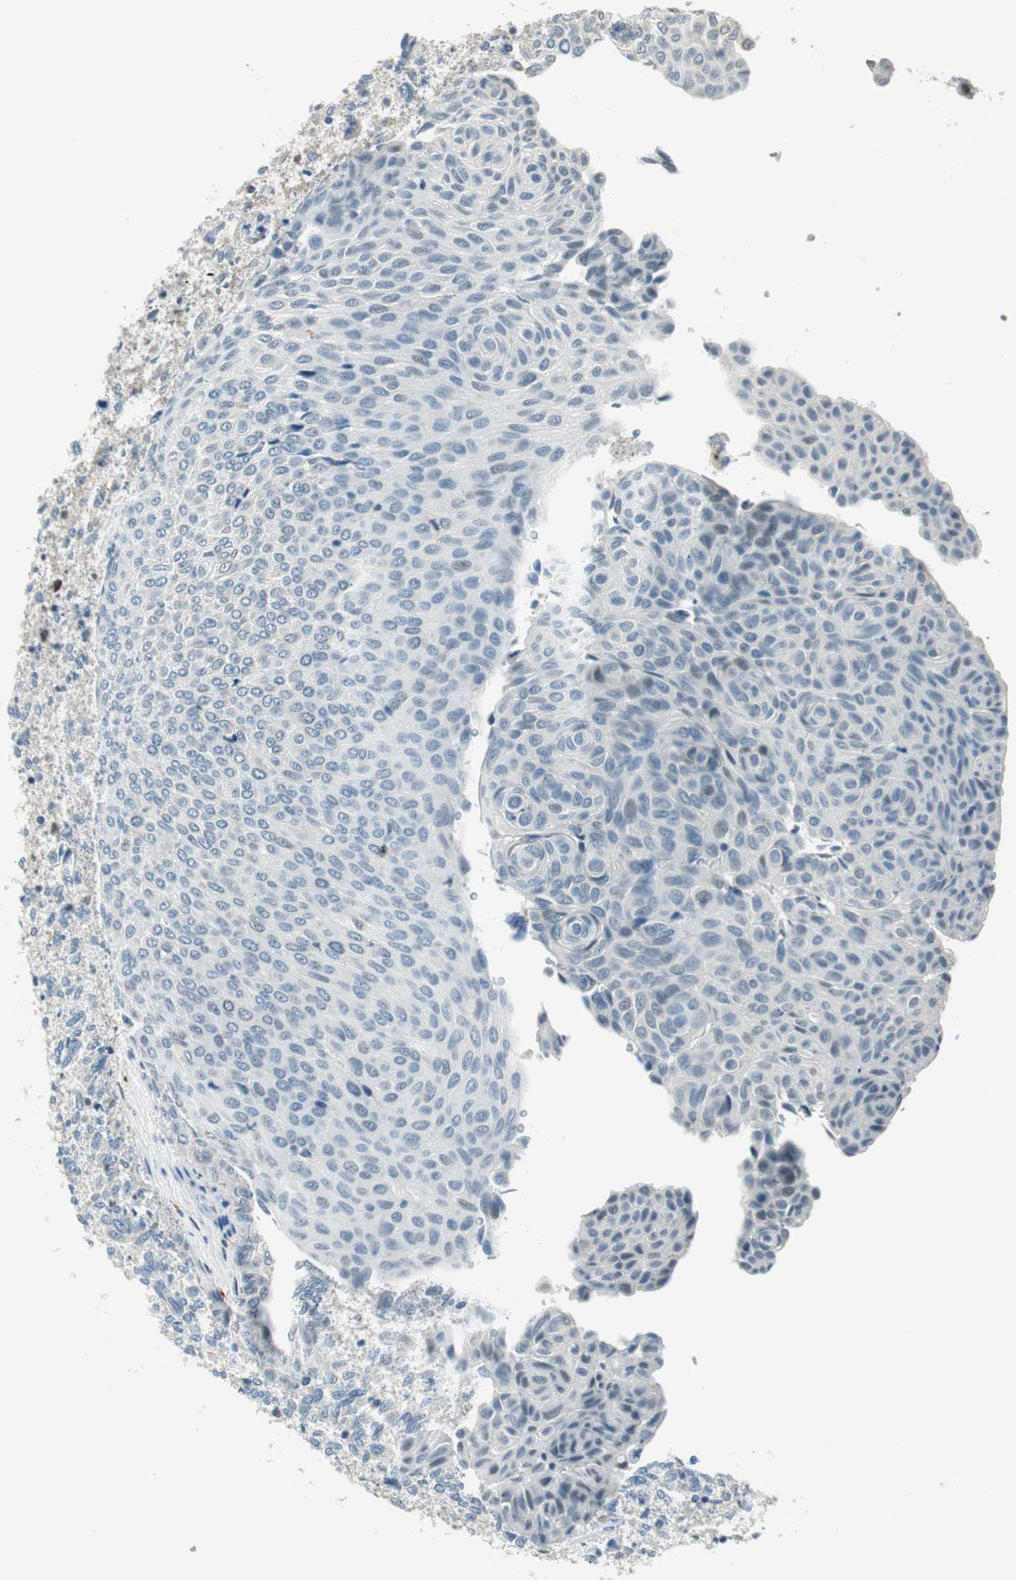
{"staining": {"intensity": "negative", "quantity": "none", "location": "none"}, "tissue": "urothelial cancer", "cell_type": "Tumor cells", "image_type": "cancer", "snomed": [{"axis": "morphology", "description": "Urothelial carcinoma, Low grade"}, {"axis": "topography", "description": "Urinary bladder"}], "caption": "Immunohistochemistry (IHC) histopathology image of human urothelial carcinoma (low-grade) stained for a protein (brown), which displays no positivity in tumor cells.", "gene": "ME1", "patient": {"sex": "male", "age": 78}}